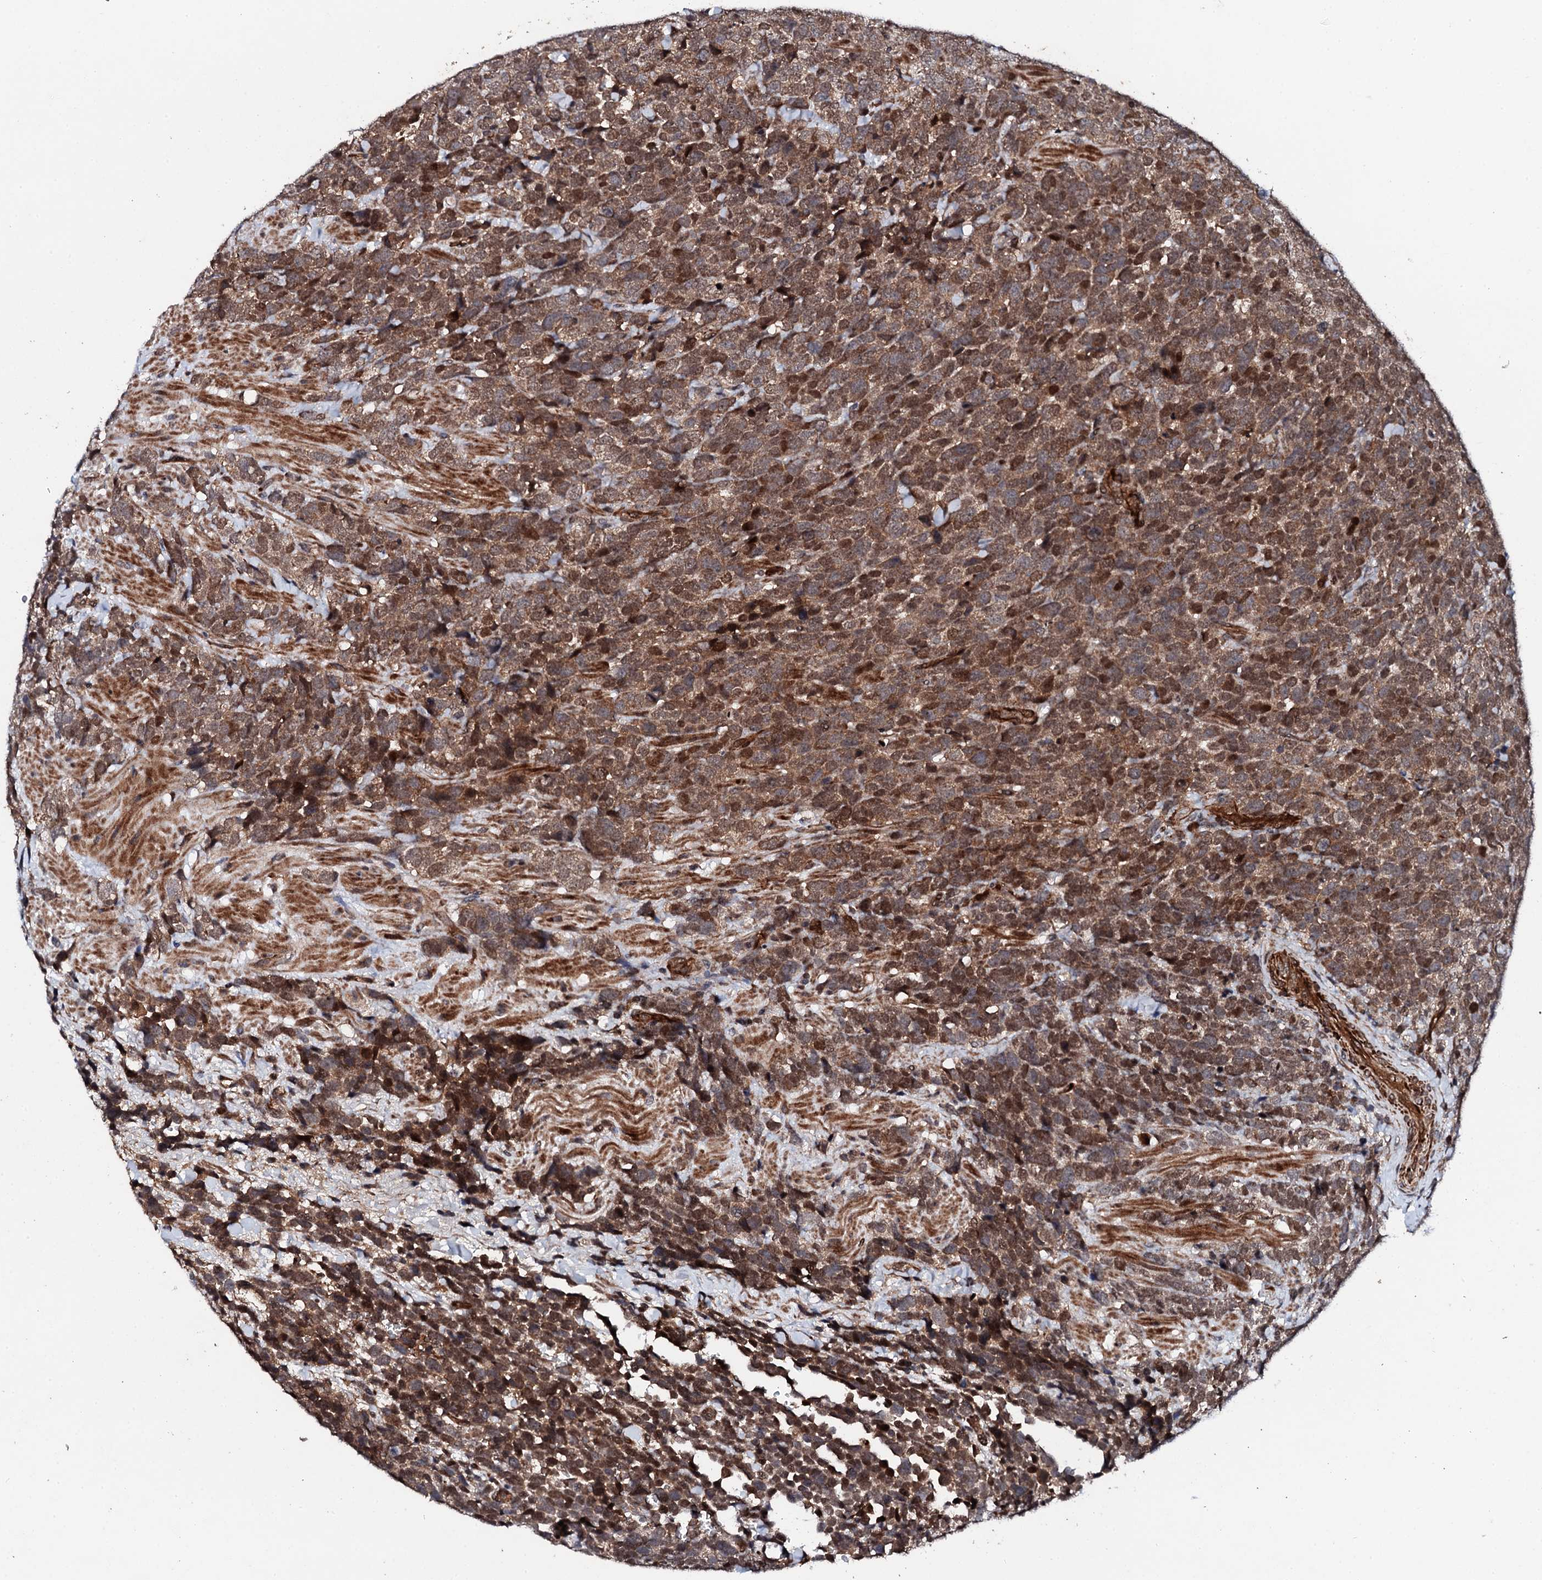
{"staining": {"intensity": "moderate", "quantity": ">75%", "location": "cytoplasmic/membranous,nuclear"}, "tissue": "urothelial cancer", "cell_type": "Tumor cells", "image_type": "cancer", "snomed": [{"axis": "morphology", "description": "Urothelial carcinoma, High grade"}, {"axis": "topography", "description": "Urinary bladder"}], "caption": "IHC histopathology image of urothelial carcinoma (high-grade) stained for a protein (brown), which reveals medium levels of moderate cytoplasmic/membranous and nuclear expression in about >75% of tumor cells.", "gene": "FAM111A", "patient": {"sex": "female", "age": 82}}